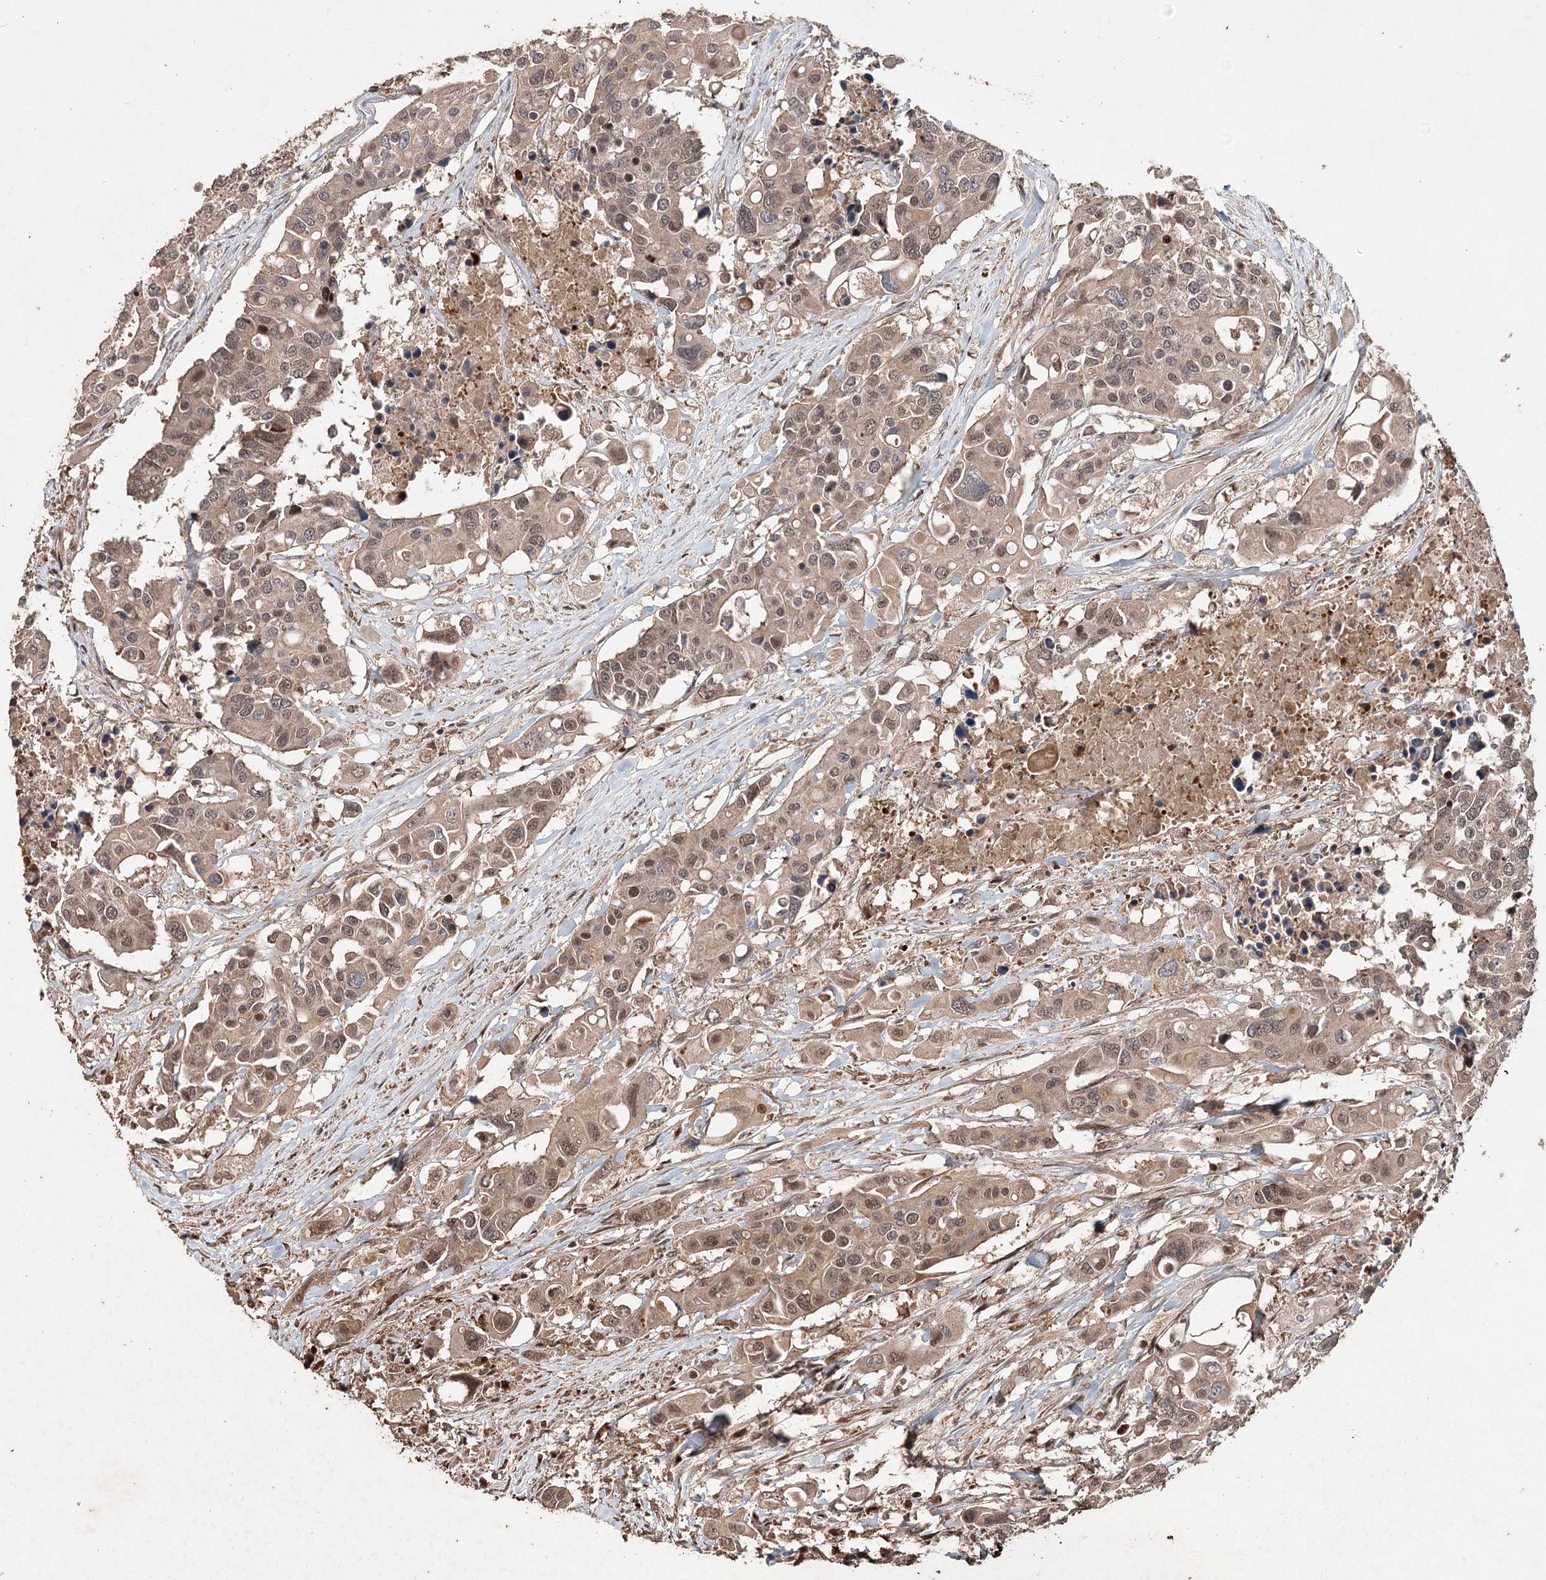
{"staining": {"intensity": "weak", "quantity": "25%-75%", "location": "cytoplasmic/membranous,nuclear"}, "tissue": "colorectal cancer", "cell_type": "Tumor cells", "image_type": "cancer", "snomed": [{"axis": "morphology", "description": "Adenocarcinoma, NOS"}, {"axis": "topography", "description": "Colon"}], "caption": "Immunohistochemistry (IHC) (DAB (3,3'-diaminobenzidine)) staining of human colorectal adenocarcinoma reveals weak cytoplasmic/membranous and nuclear protein positivity in approximately 25%-75% of tumor cells.", "gene": "FBXO7", "patient": {"sex": "male", "age": 77}}